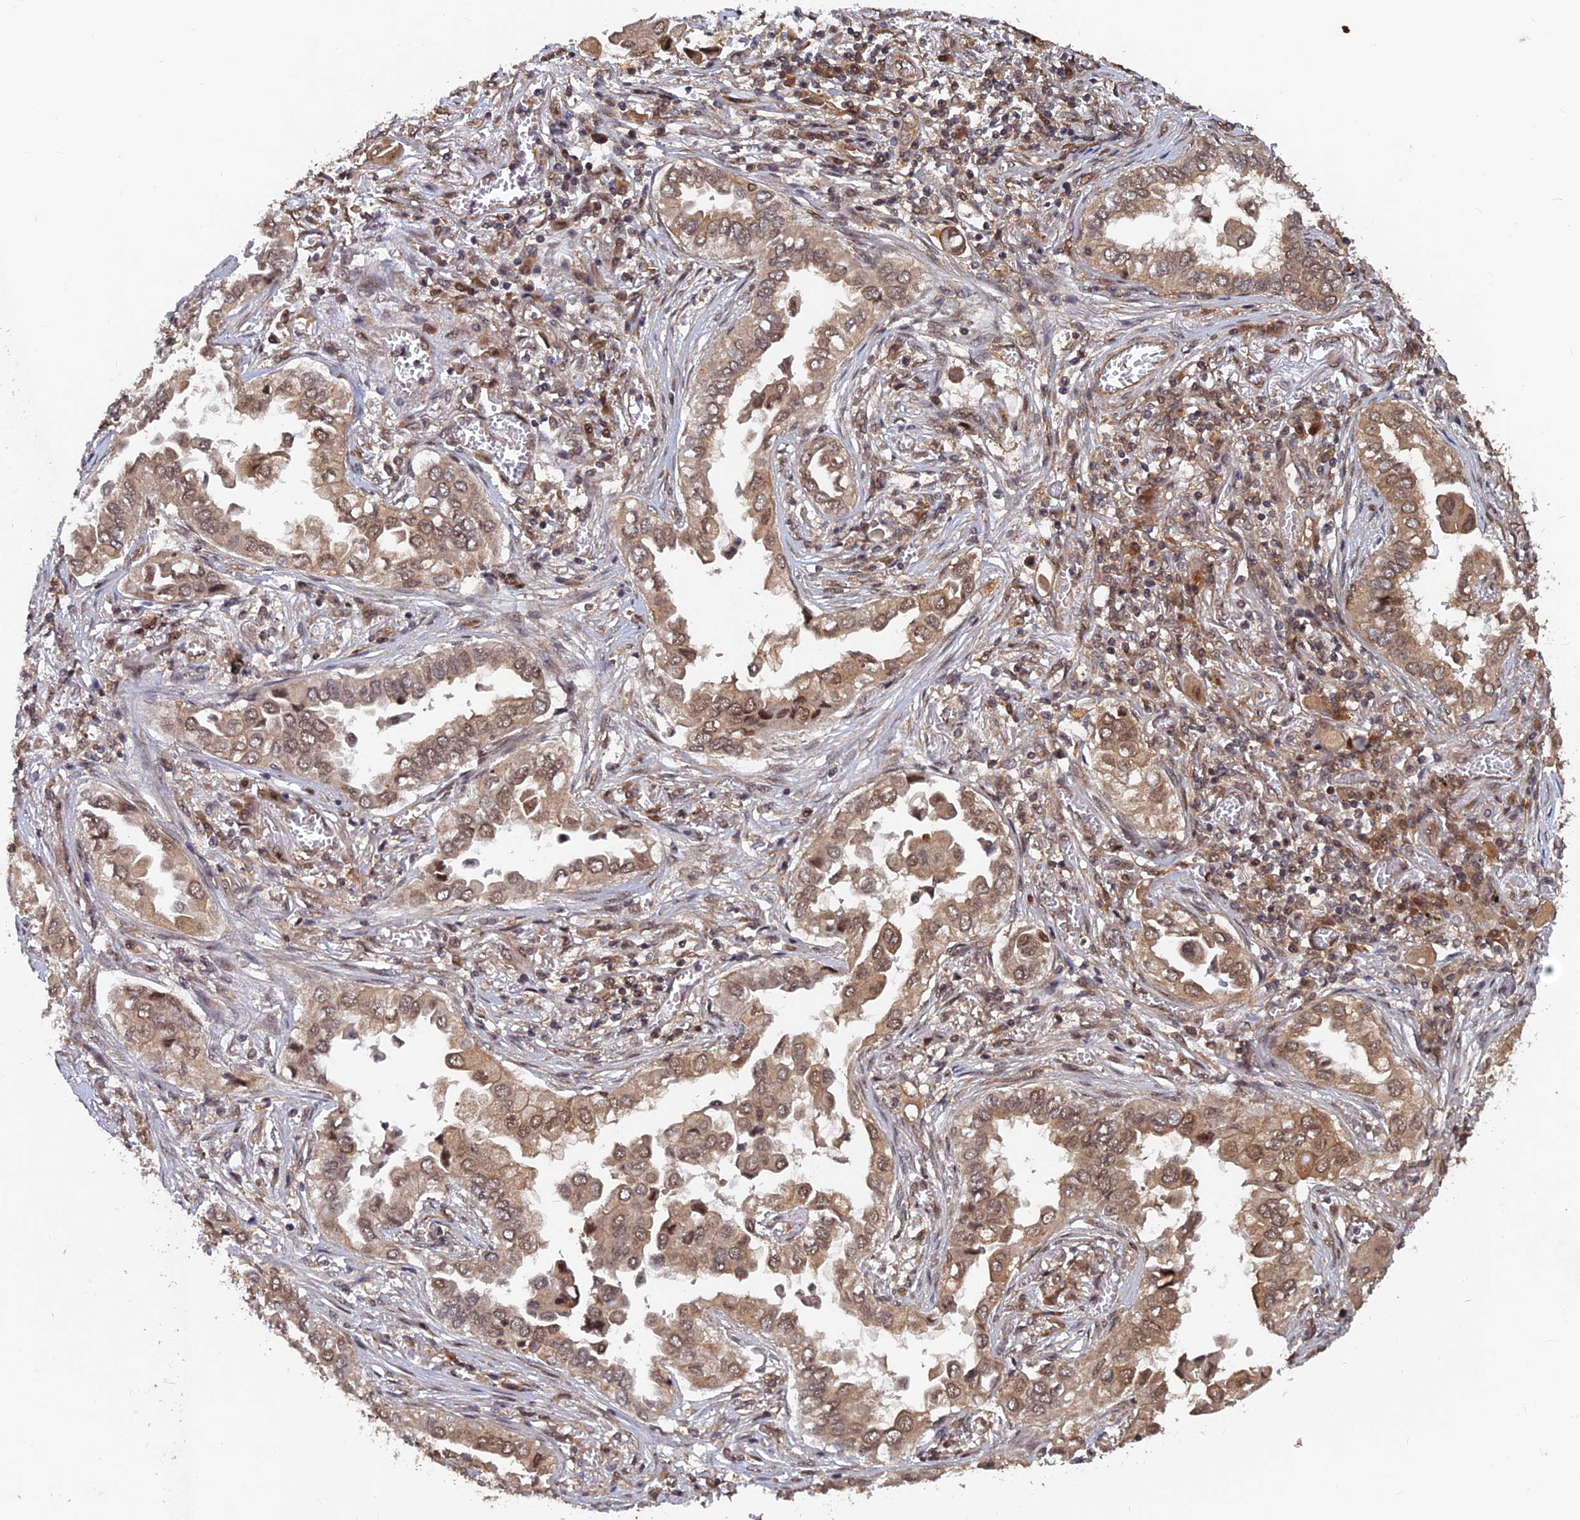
{"staining": {"intensity": "moderate", "quantity": ">75%", "location": "cytoplasmic/membranous,nuclear"}, "tissue": "lung cancer", "cell_type": "Tumor cells", "image_type": "cancer", "snomed": [{"axis": "morphology", "description": "Adenocarcinoma, NOS"}, {"axis": "topography", "description": "Lung"}], "caption": "Human lung cancer stained with a protein marker displays moderate staining in tumor cells.", "gene": "FAM53C", "patient": {"sex": "female", "age": 76}}